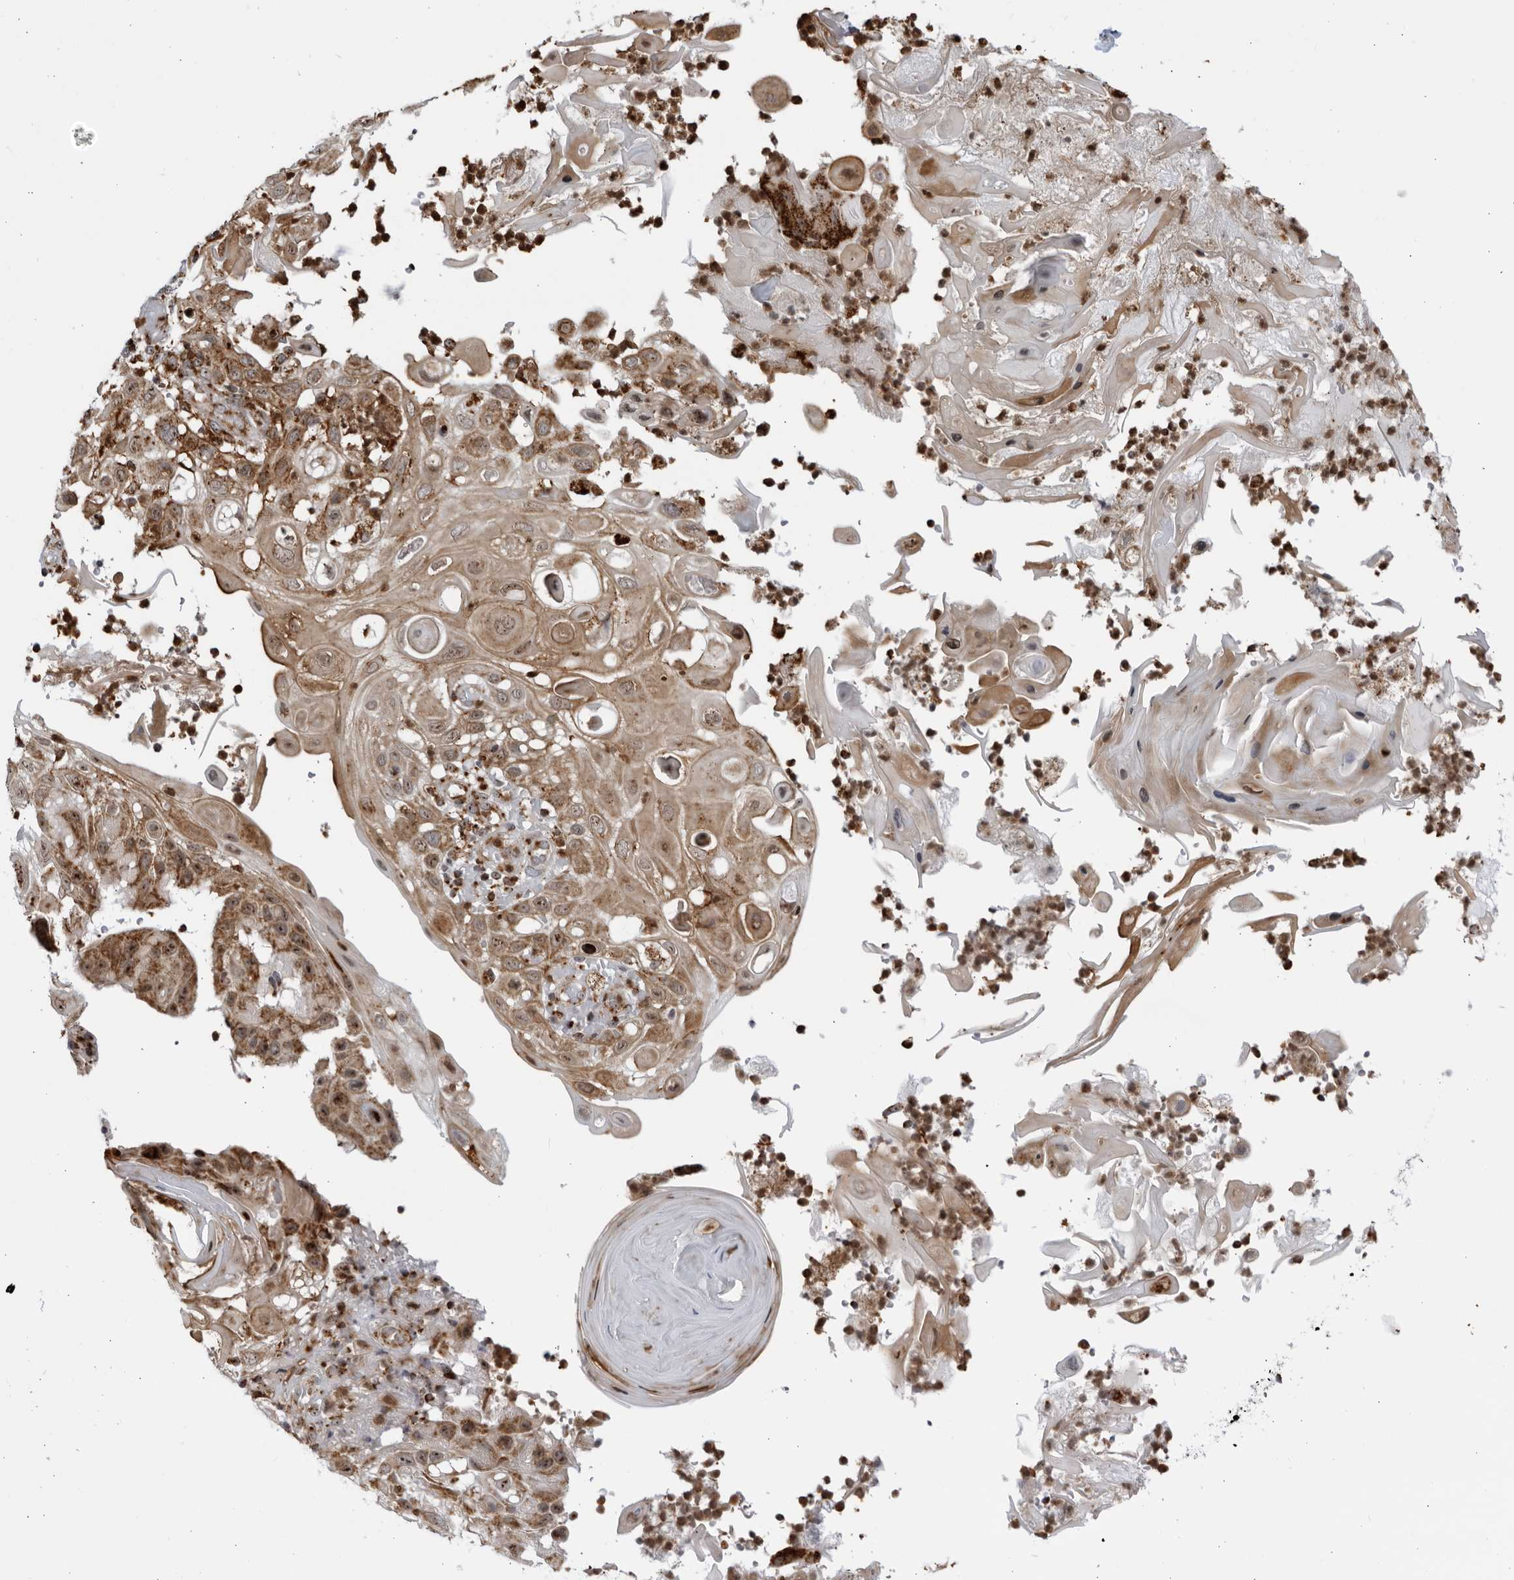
{"staining": {"intensity": "moderate", "quantity": ">75%", "location": "cytoplasmic/membranous,nuclear"}, "tissue": "skin cancer", "cell_type": "Tumor cells", "image_type": "cancer", "snomed": [{"axis": "morphology", "description": "Normal tissue, NOS"}, {"axis": "morphology", "description": "Squamous cell carcinoma, NOS"}, {"axis": "topography", "description": "Skin"}], "caption": "The immunohistochemical stain shows moderate cytoplasmic/membranous and nuclear expression in tumor cells of skin squamous cell carcinoma tissue.", "gene": "RBM34", "patient": {"sex": "female", "age": 96}}